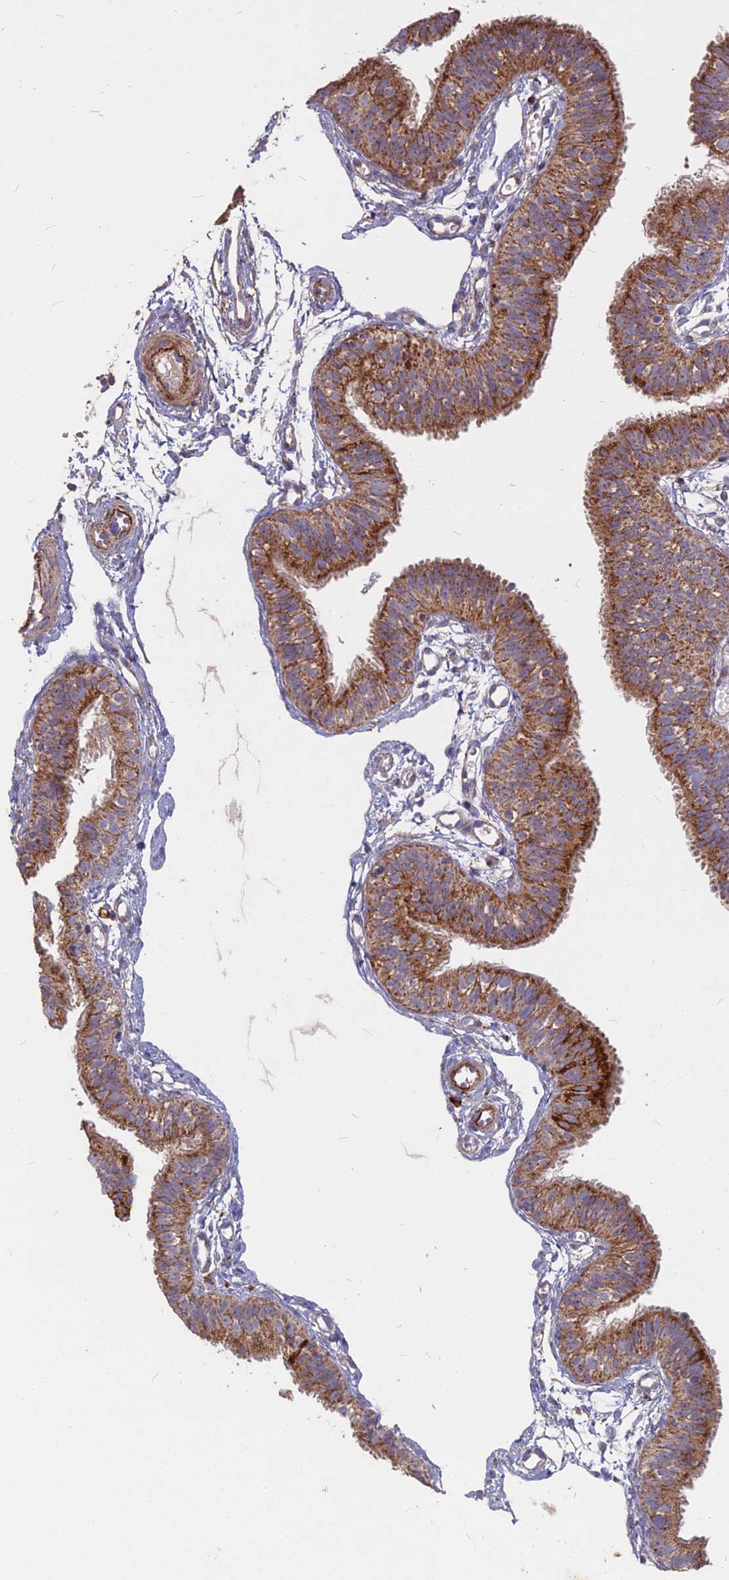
{"staining": {"intensity": "strong", "quantity": ">75%", "location": "cytoplasmic/membranous"}, "tissue": "fallopian tube", "cell_type": "Glandular cells", "image_type": "normal", "snomed": [{"axis": "morphology", "description": "Normal tissue, NOS"}, {"axis": "topography", "description": "Fallopian tube"}], "caption": "Glandular cells show high levels of strong cytoplasmic/membranous staining in about >75% of cells in normal human fallopian tube.", "gene": "COX11", "patient": {"sex": "female", "age": 35}}